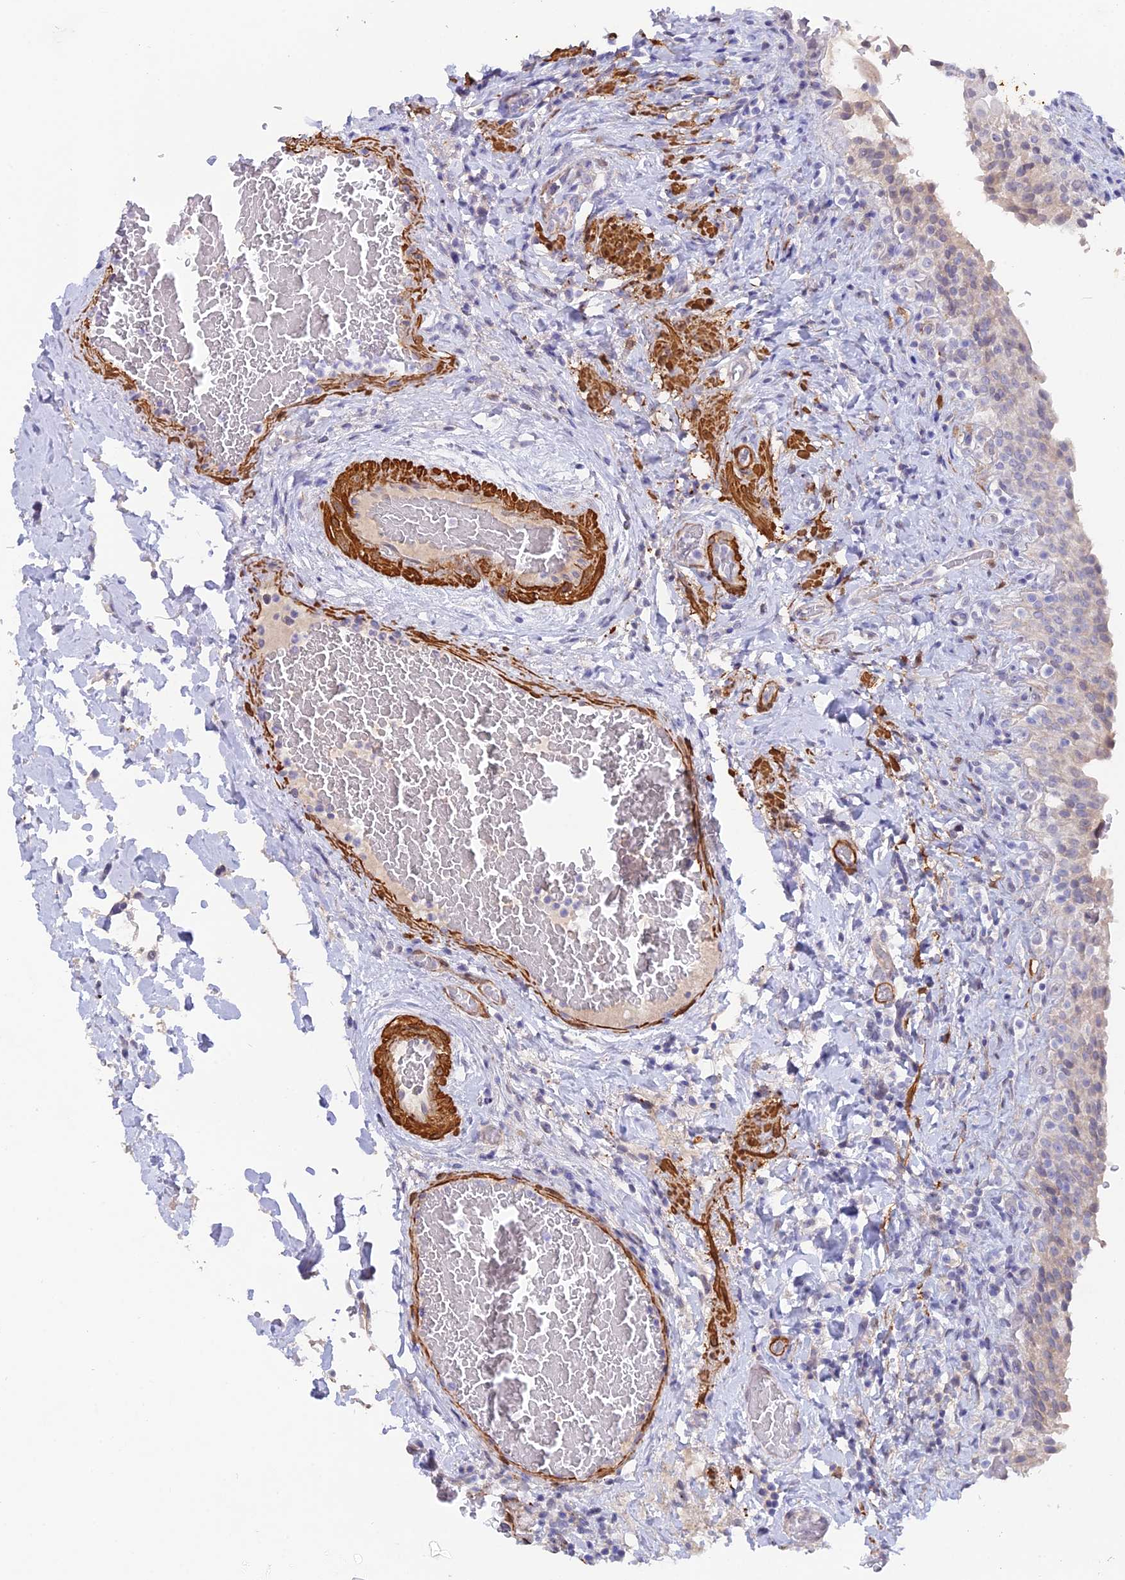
{"staining": {"intensity": "negative", "quantity": "none", "location": "none"}, "tissue": "urinary bladder", "cell_type": "Urothelial cells", "image_type": "normal", "snomed": [{"axis": "morphology", "description": "Normal tissue, NOS"}, {"axis": "morphology", "description": "Inflammation, NOS"}, {"axis": "topography", "description": "Urinary bladder"}], "caption": "Normal urinary bladder was stained to show a protein in brown. There is no significant positivity in urothelial cells. (DAB immunohistochemistry, high magnification).", "gene": "CCDC154", "patient": {"sex": "male", "age": 64}}